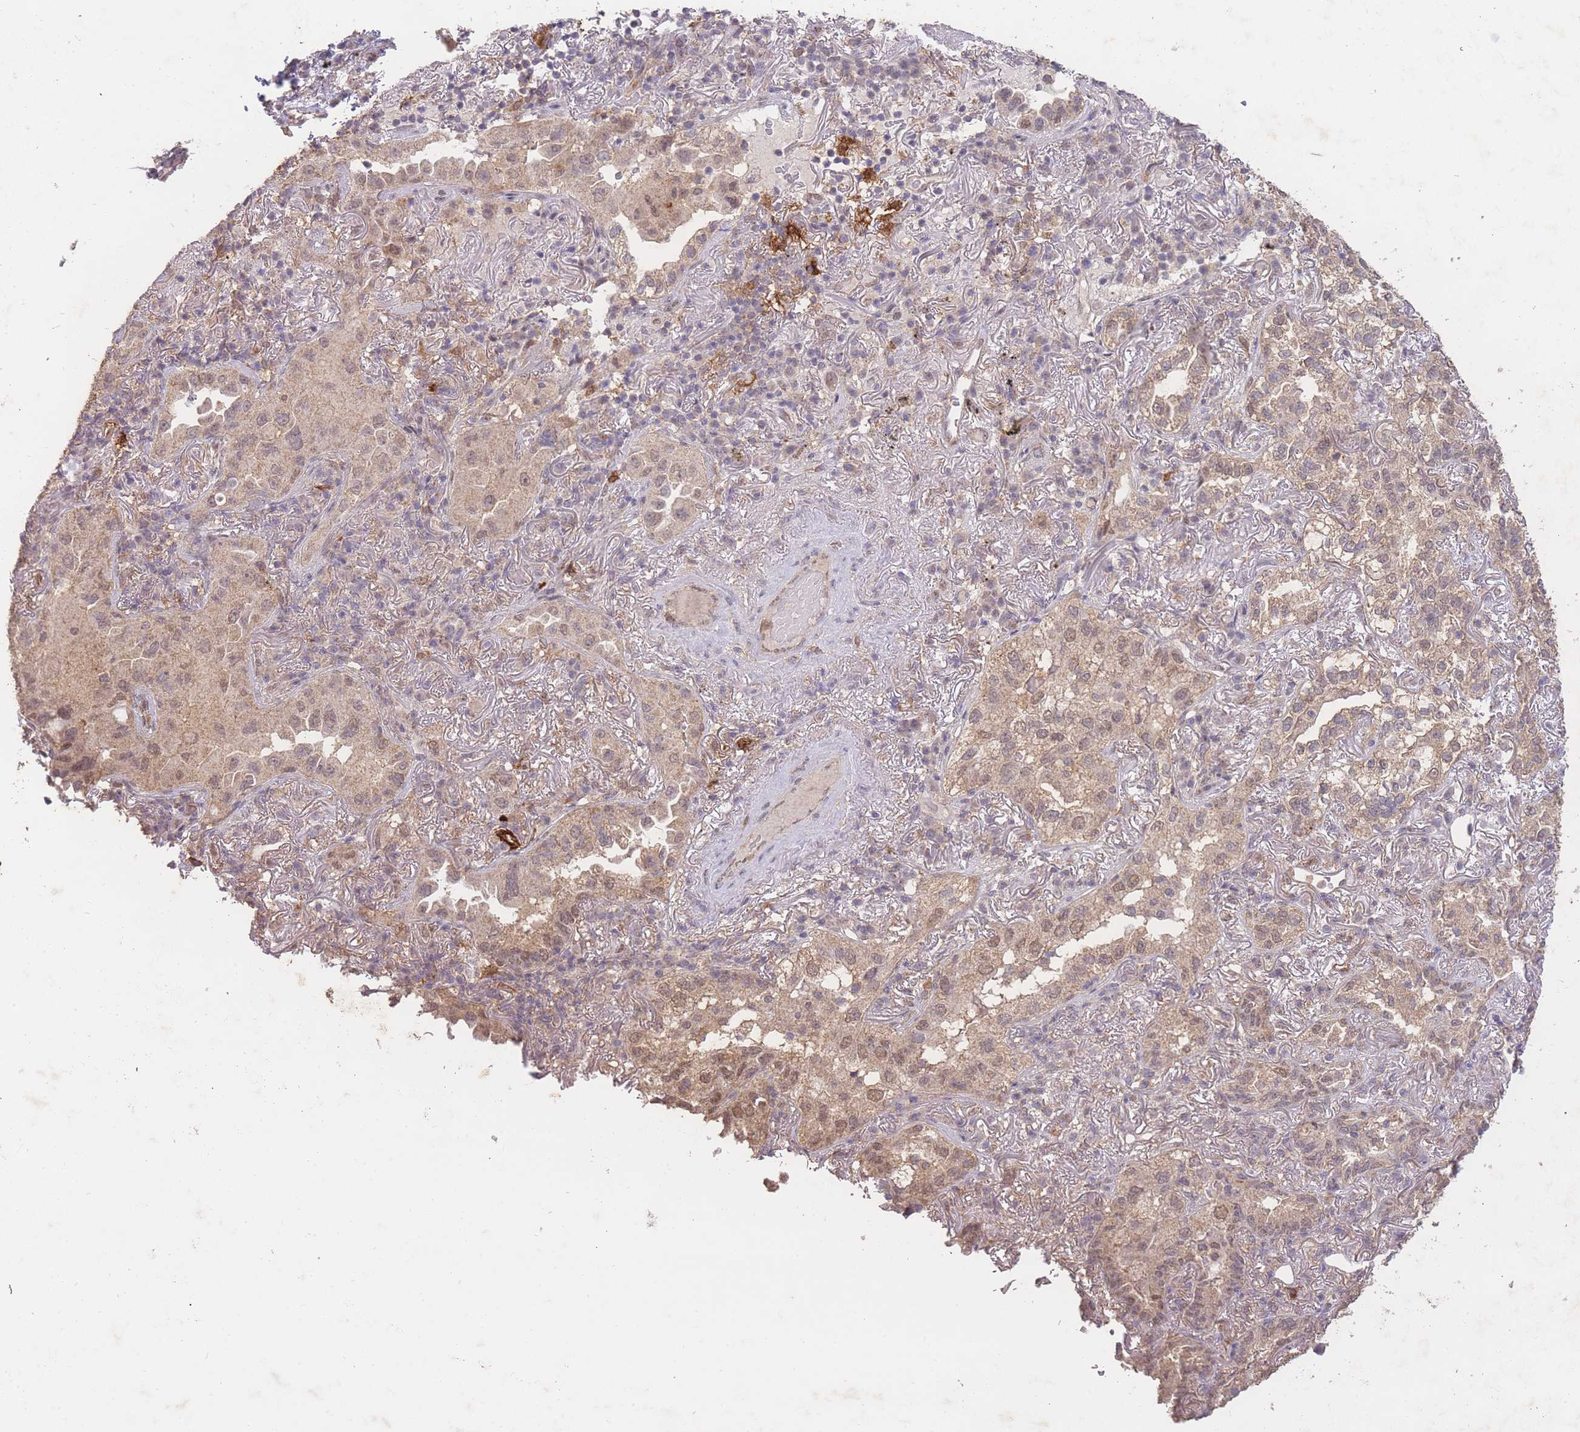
{"staining": {"intensity": "weak", "quantity": ">75%", "location": "cytoplasmic/membranous,nuclear"}, "tissue": "lung cancer", "cell_type": "Tumor cells", "image_type": "cancer", "snomed": [{"axis": "morphology", "description": "Adenocarcinoma, NOS"}, {"axis": "topography", "description": "Lung"}], "caption": "The photomicrograph exhibits staining of adenocarcinoma (lung), revealing weak cytoplasmic/membranous and nuclear protein positivity (brown color) within tumor cells. (Stains: DAB (3,3'-diaminobenzidine) in brown, nuclei in blue, Microscopy: brightfield microscopy at high magnification).", "gene": "RNF144B", "patient": {"sex": "female", "age": 69}}